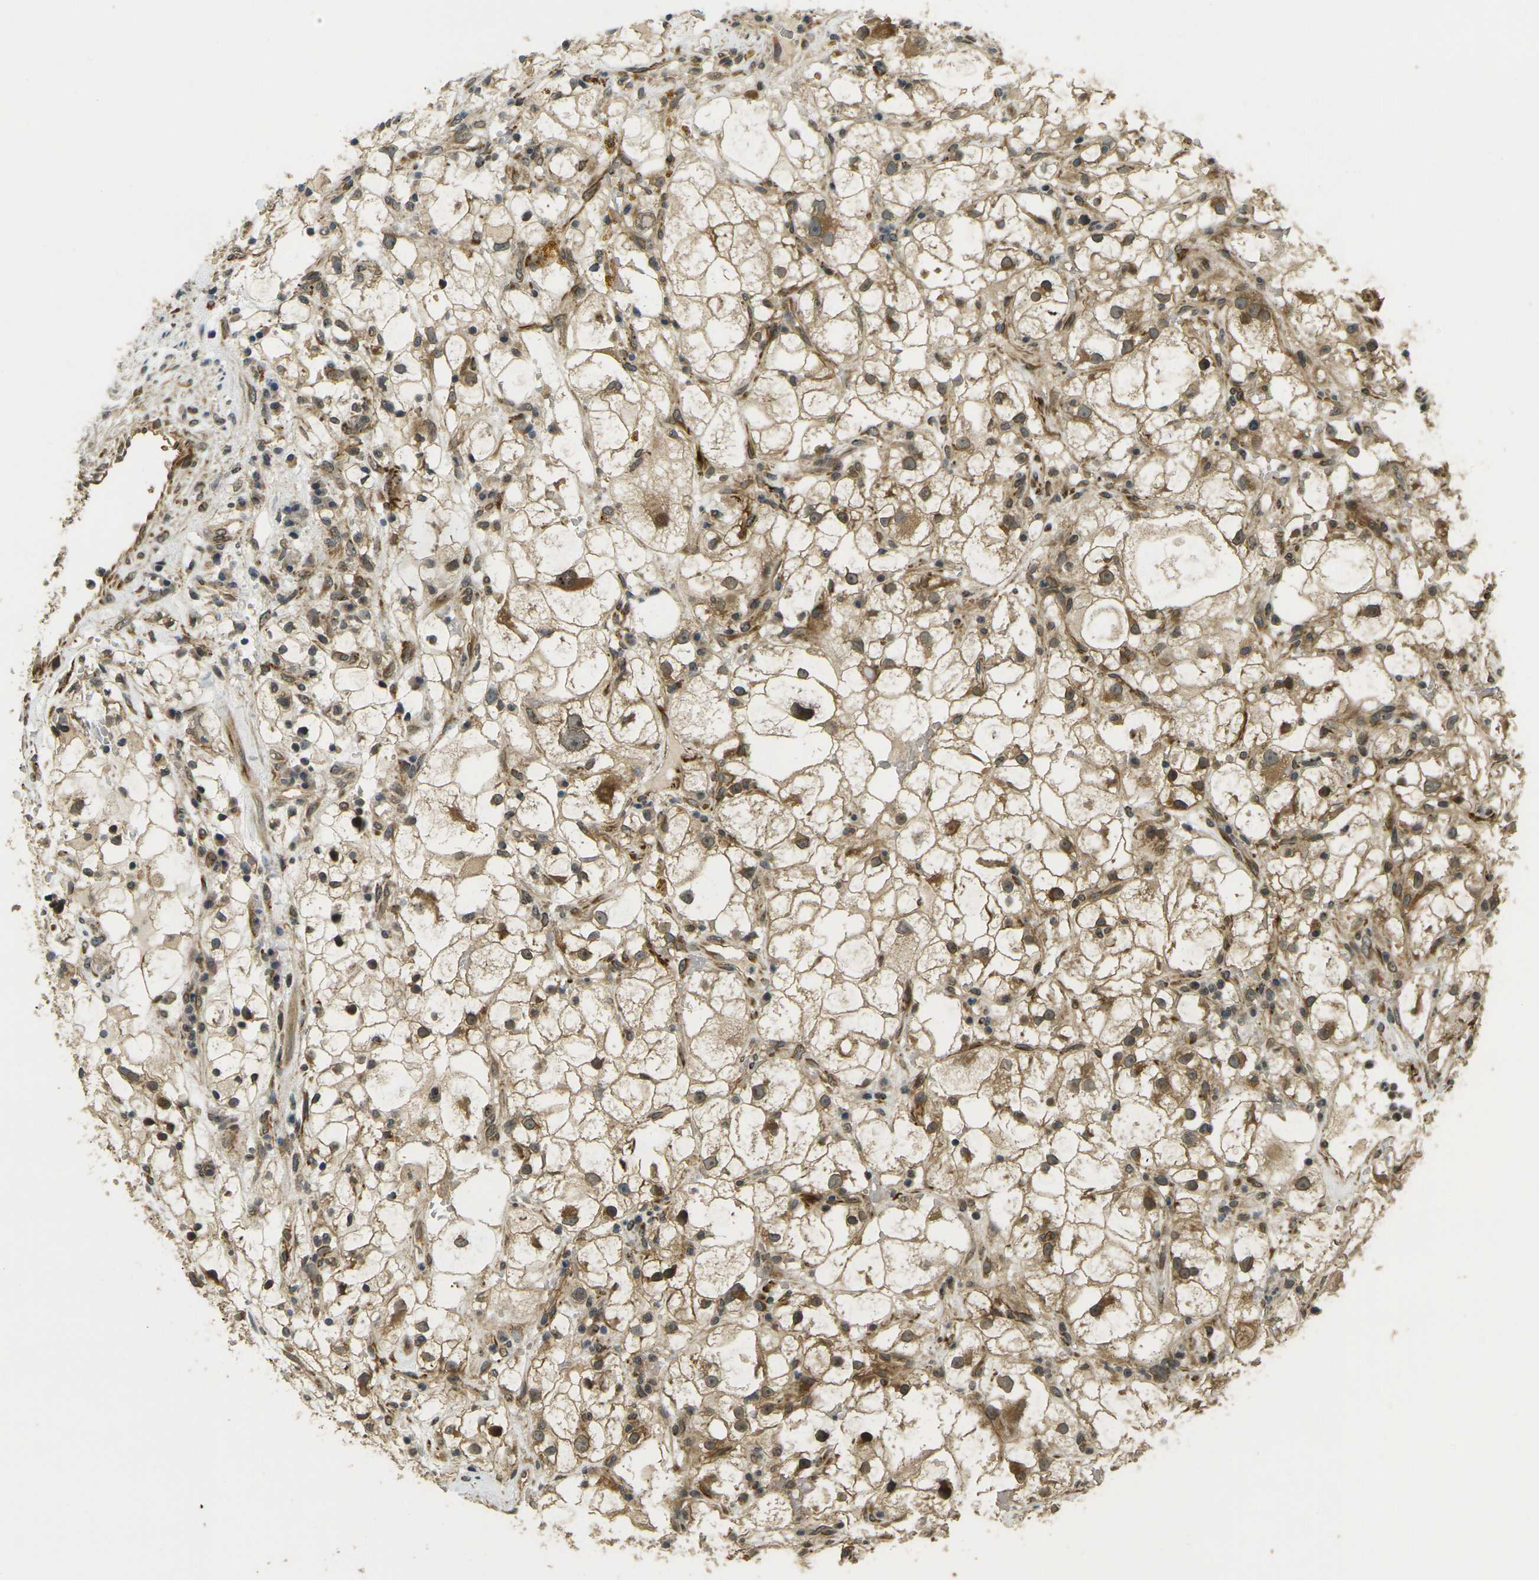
{"staining": {"intensity": "moderate", "quantity": ">75%", "location": "cytoplasmic/membranous,nuclear"}, "tissue": "renal cancer", "cell_type": "Tumor cells", "image_type": "cancer", "snomed": [{"axis": "morphology", "description": "Adenocarcinoma, NOS"}, {"axis": "topography", "description": "Kidney"}], "caption": "A medium amount of moderate cytoplasmic/membranous and nuclear staining is present in approximately >75% of tumor cells in renal cancer (adenocarcinoma) tissue.", "gene": "FUT11", "patient": {"sex": "female", "age": 60}}